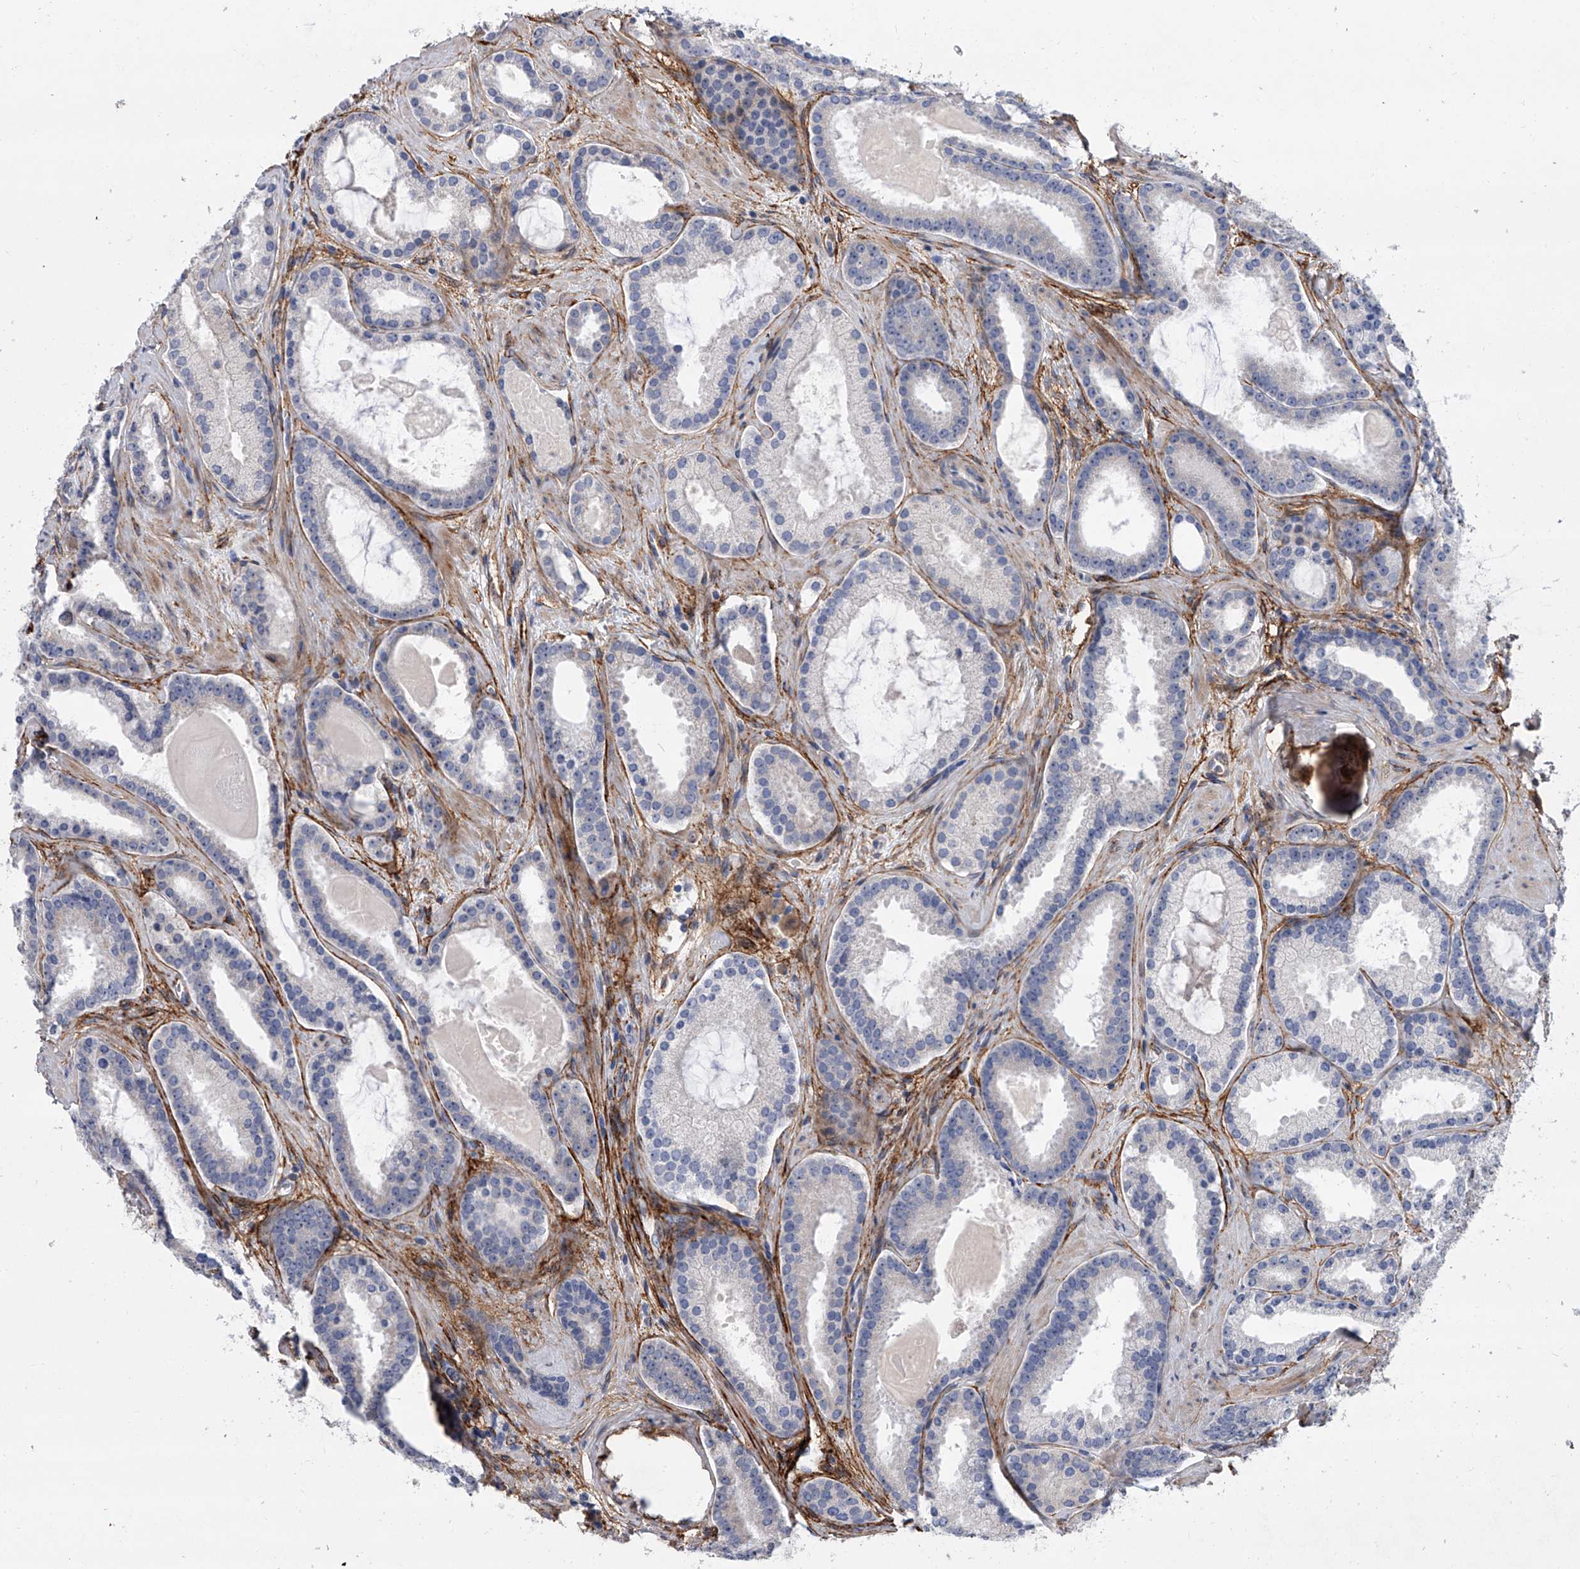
{"staining": {"intensity": "negative", "quantity": "none", "location": "none"}, "tissue": "prostate cancer", "cell_type": "Tumor cells", "image_type": "cancer", "snomed": [{"axis": "morphology", "description": "Adenocarcinoma, High grade"}, {"axis": "topography", "description": "Prostate"}], "caption": "Tumor cells show no significant staining in prostate cancer (adenocarcinoma (high-grade)).", "gene": "ALG14", "patient": {"sex": "male", "age": 60}}